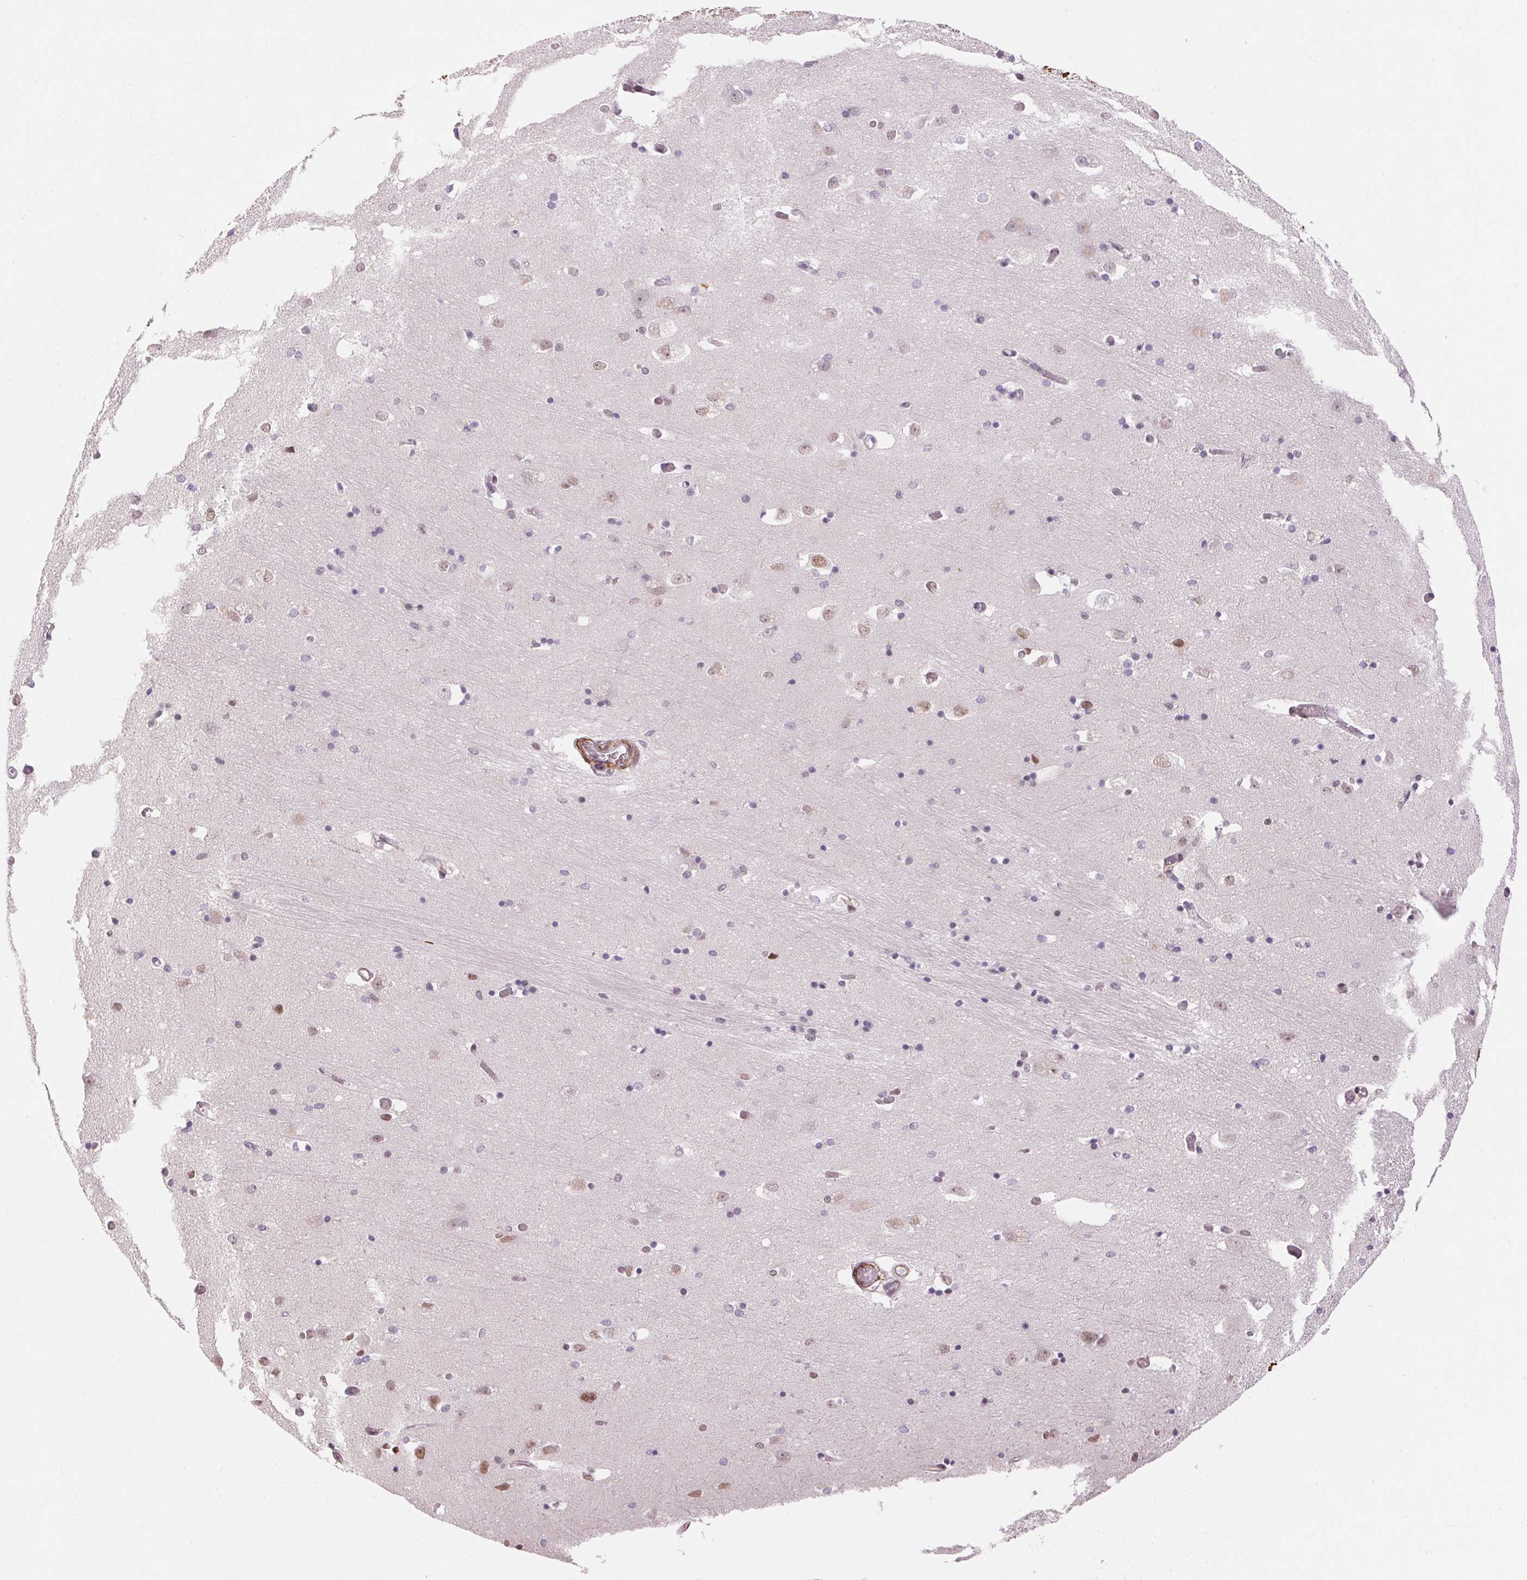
{"staining": {"intensity": "moderate", "quantity": "<25%", "location": "nuclear"}, "tissue": "caudate", "cell_type": "Glial cells", "image_type": "normal", "snomed": [{"axis": "morphology", "description": "Normal tissue, NOS"}, {"axis": "topography", "description": "Lateral ventricle wall"}, {"axis": "topography", "description": "Hippocampus"}], "caption": "About <25% of glial cells in unremarkable human caudate reveal moderate nuclear protein expression as visualized by brown immunohistochemical staining.", "gene": "HNRNPDL", "patient": {"sex": "female", "age": 63}}